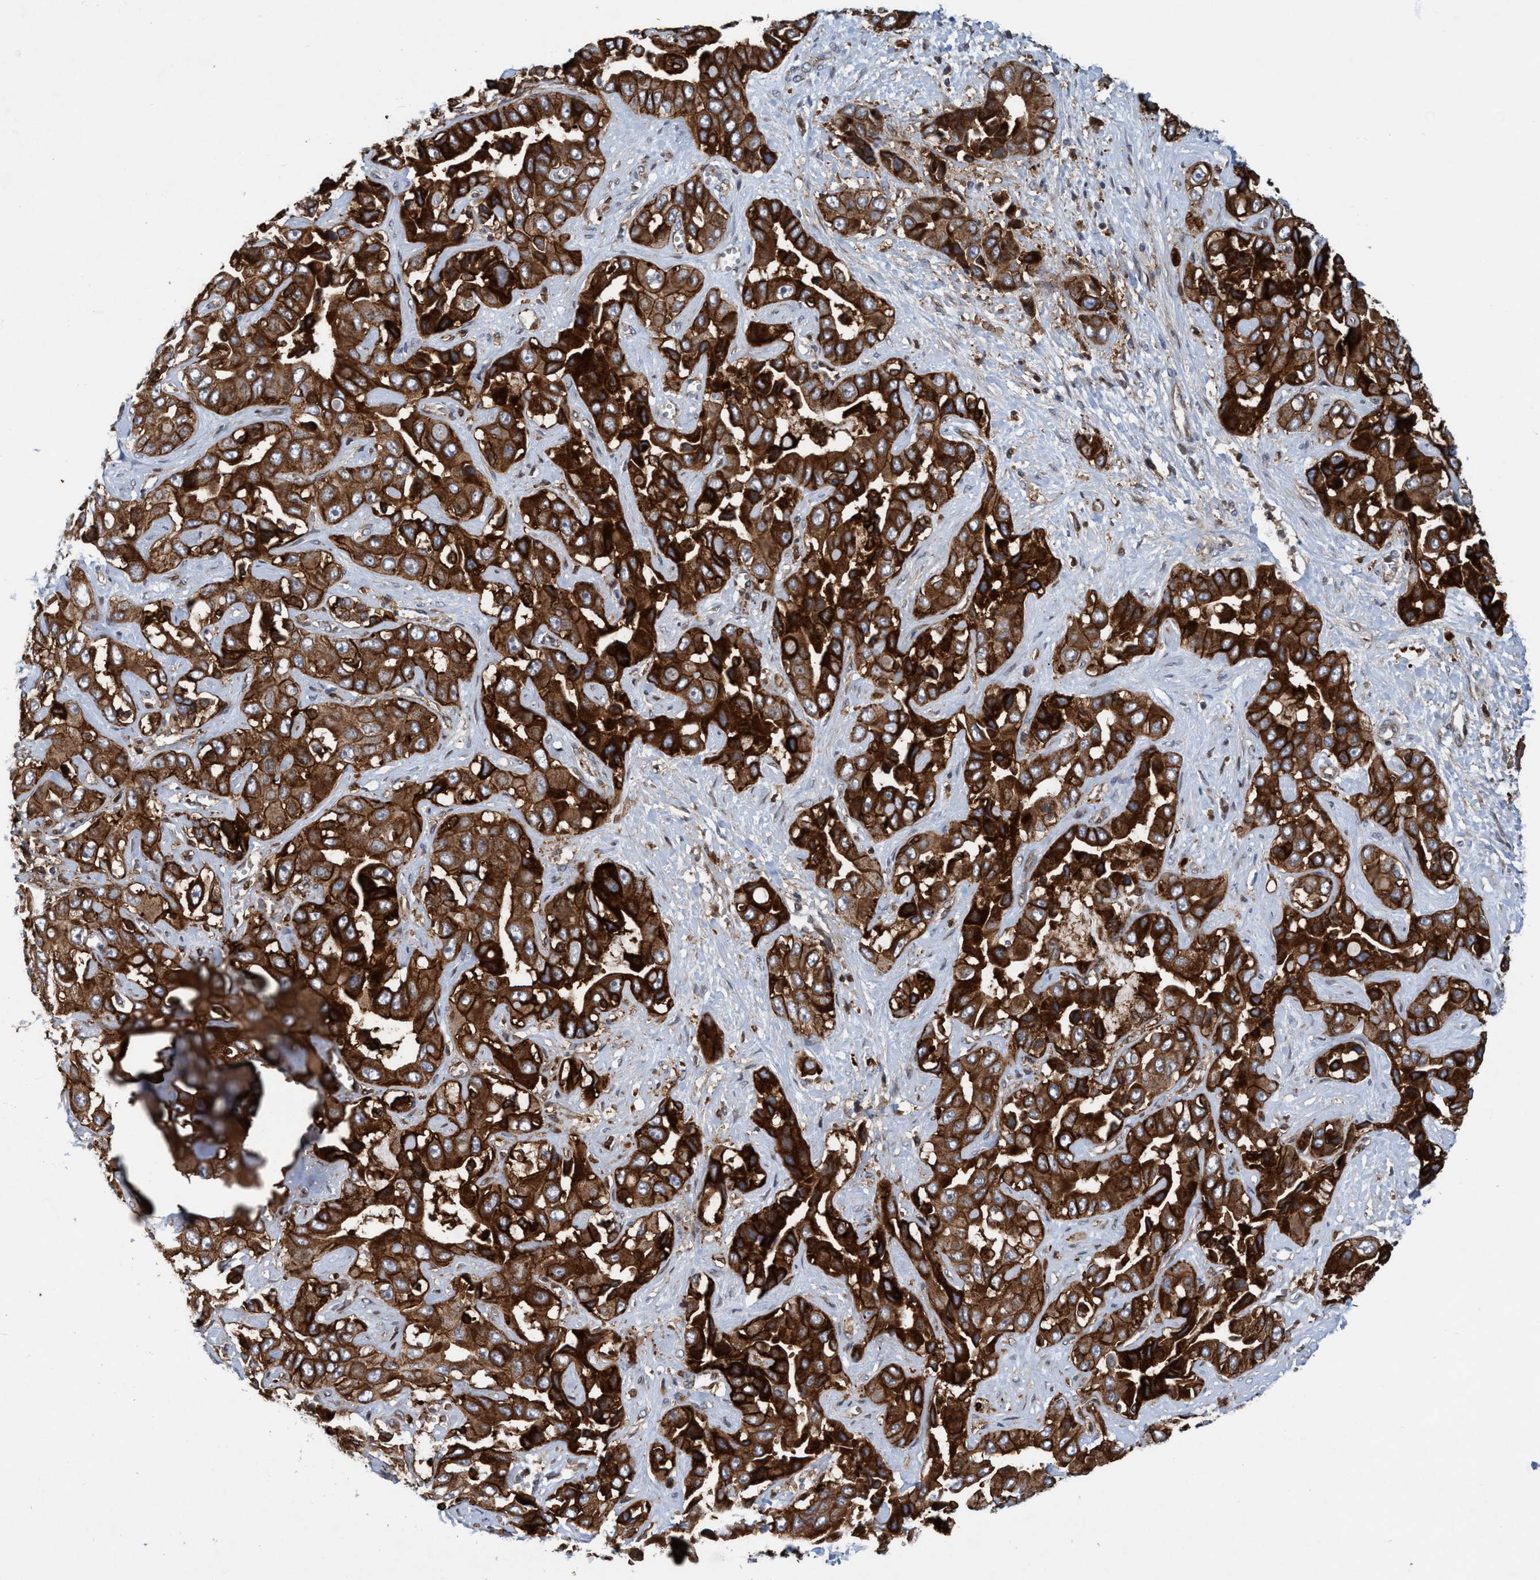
{"staining": {"intensity": "strong", "quantity": ">75%", "location": "cytoplasmic/membranous"}, "tissue": "liver cancer", "cell_type": "Tumor cells", "image_type": "cancer", "snomed": [{"axis": "morphology", "description": "Cholangiocarcinoma"}, {"axis": "topography", "description": "Liver"}], "caption": "Immunohistochemistry (IHC) micrograph of human liver cancer stained for a protein (brown), which demonstrates high levels of strong cytoplasmic/membranous expression in about >75% of tumor cells.", "gene": "SLC16A3", "patient": {"sex": "female", "age": 52}}